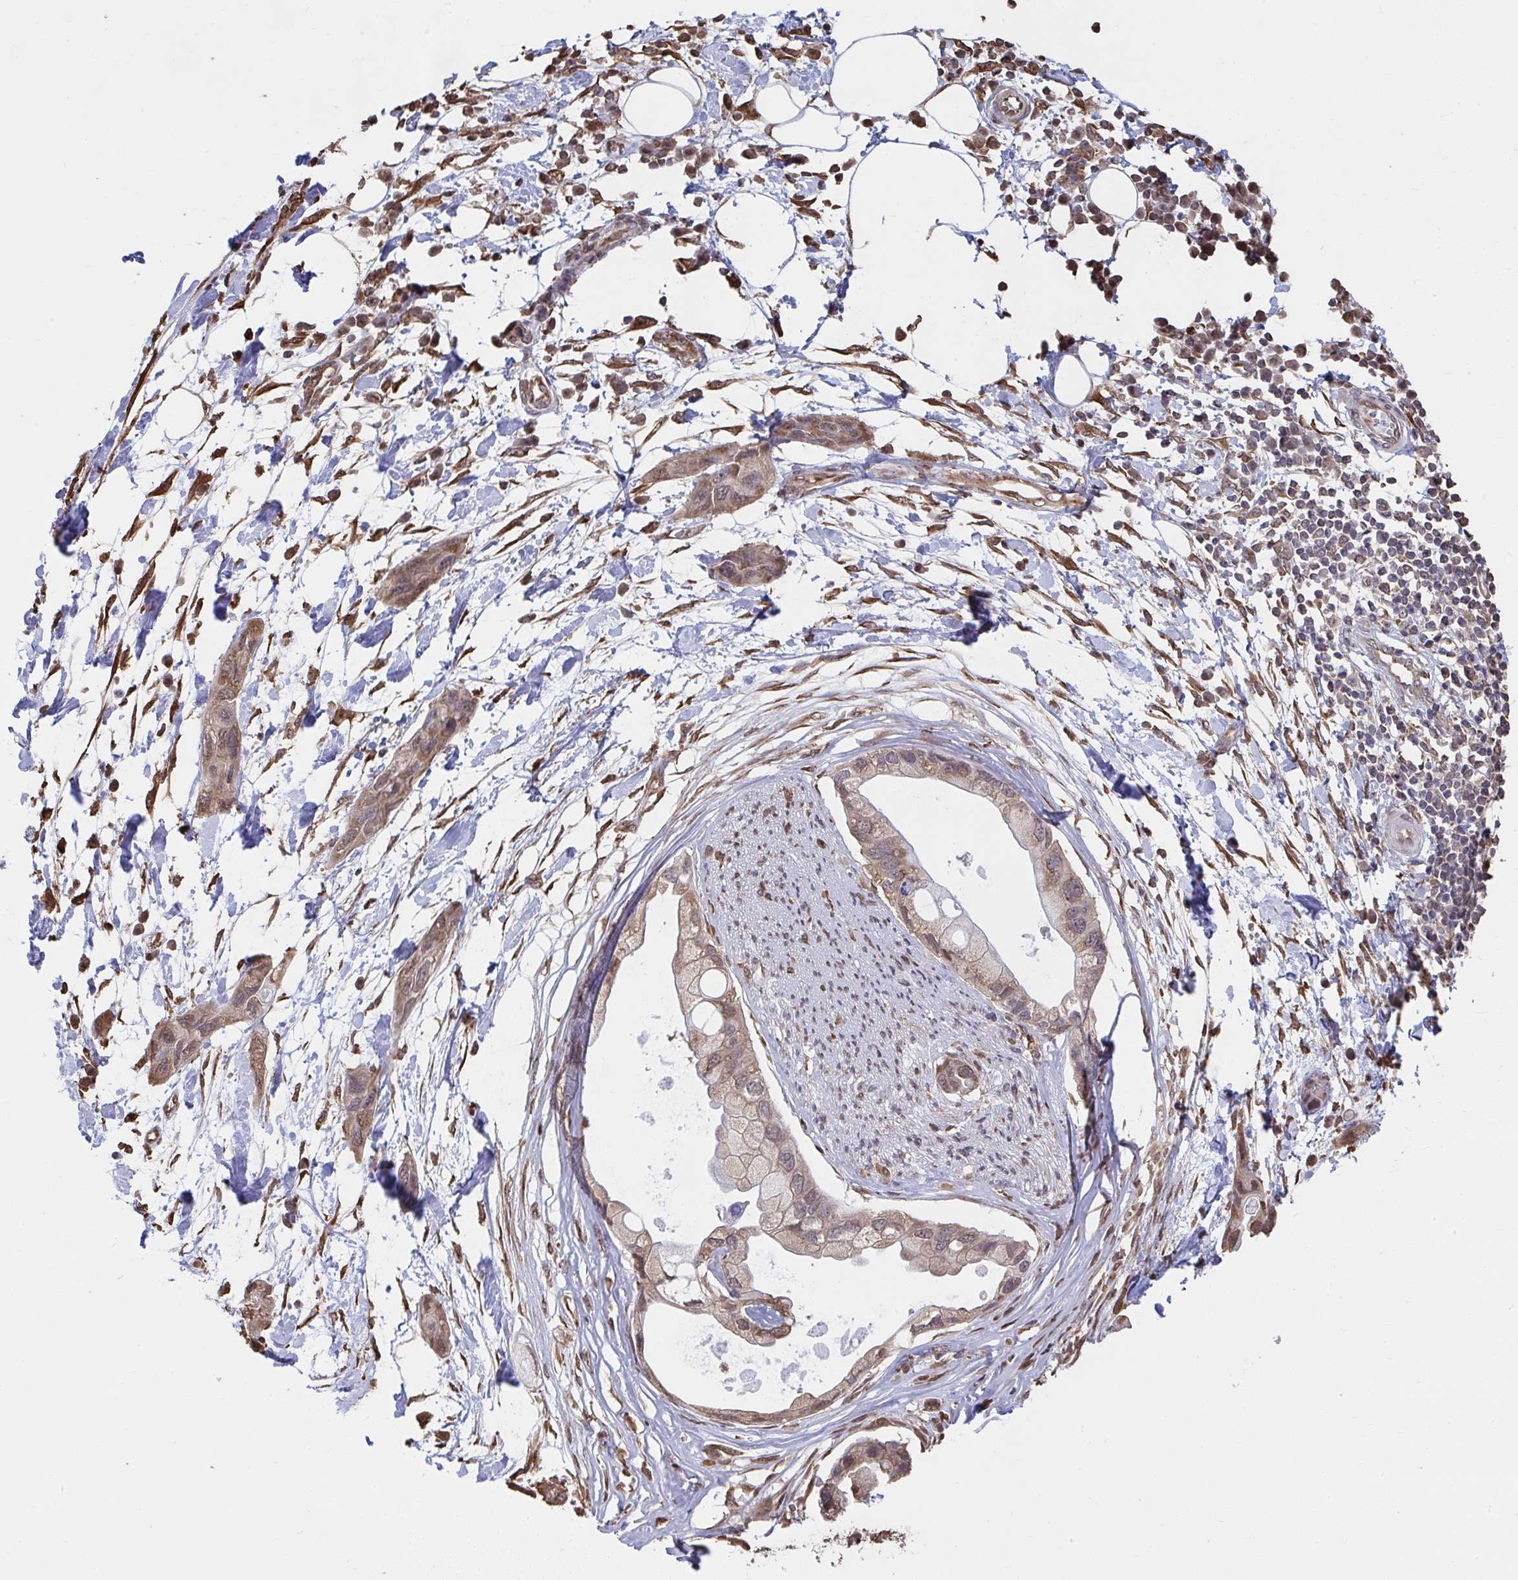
{"staining": {"intensity": "moderate", "quantity": ">75%", "location": "cytoplasmic/membranous,nuclear"}, "tissue": "pancreatic cancer", "cell_type": "Tumor cells", "image_type": "cancer", "snomed": [{"axis": "morphology", "description": "Adenocarcinoma, NOS"}, {"axis": "topography", "description": "Pancreas"}], "caption": "Protein expression analysis of human pancreatic cancer (adenocarcinoma) reveals moderate cytoplasmic/membranous and nuclear staining in approximately >75% of tumor cells.", "gene": "SYNCRIP", "patient": {"sex": "female", "age": 73}}